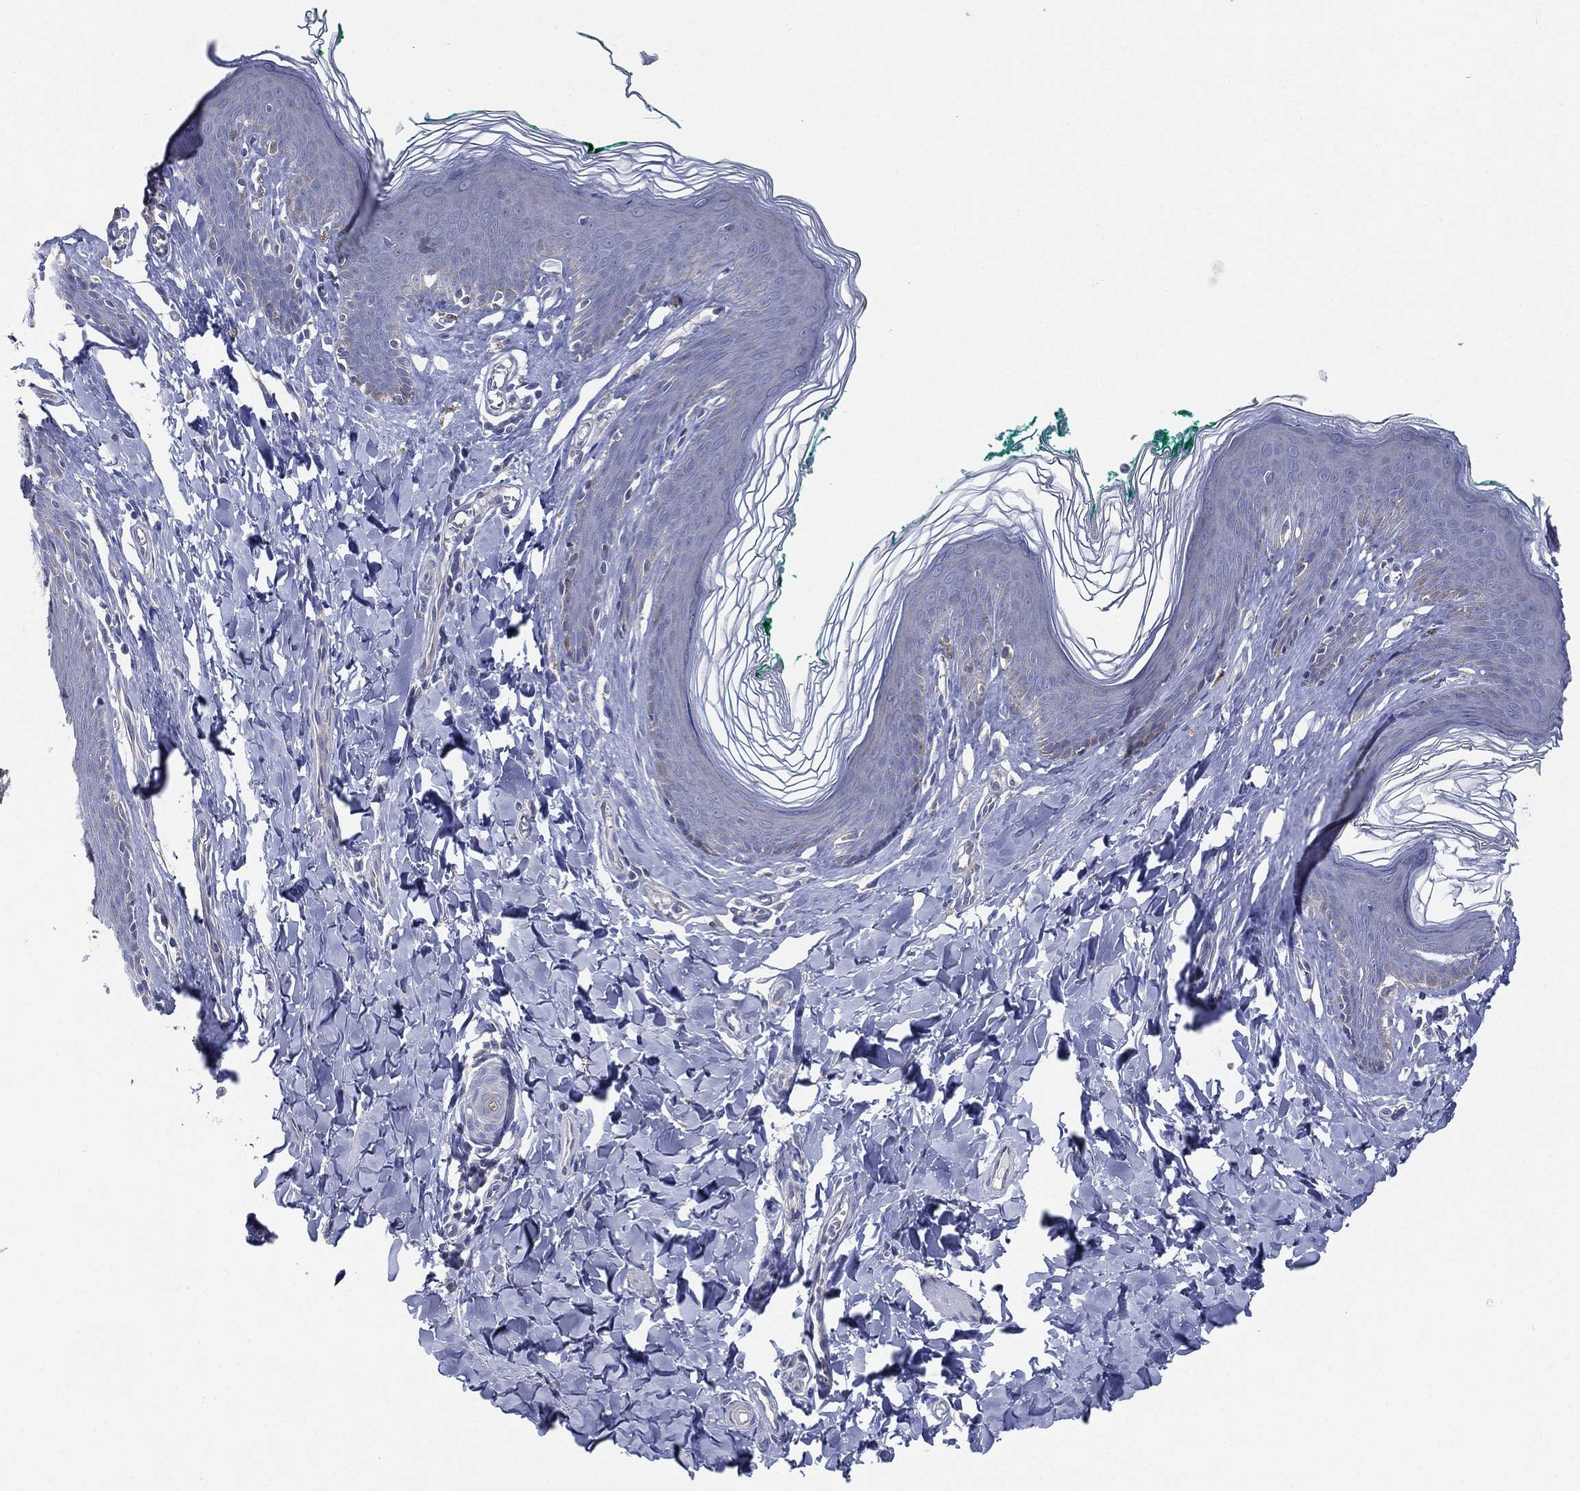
{"staining": {"intensity": "negative", "quantity": "none", "location": "none"}, "tissue": "skin", "cell_type": "Epidermal cells", "image_type": "normal", "snomed": [{"axis": "morphology", "description": "Normal tissue, NOS"}, {"axis": "topography", "description": "Vulva"}], "caption": "IHC of unremarkable human skin reveals no expression in epidermal cells. The staining was performed using DAB (3,3'-diaminobenzidine) to visualize the protein expression in brown, while the nuclei were stained in blue with hematoxylin (Magnification: 20x).", "gene": "ATP8A2", "patient": {"sex": "female", "age": 66}}